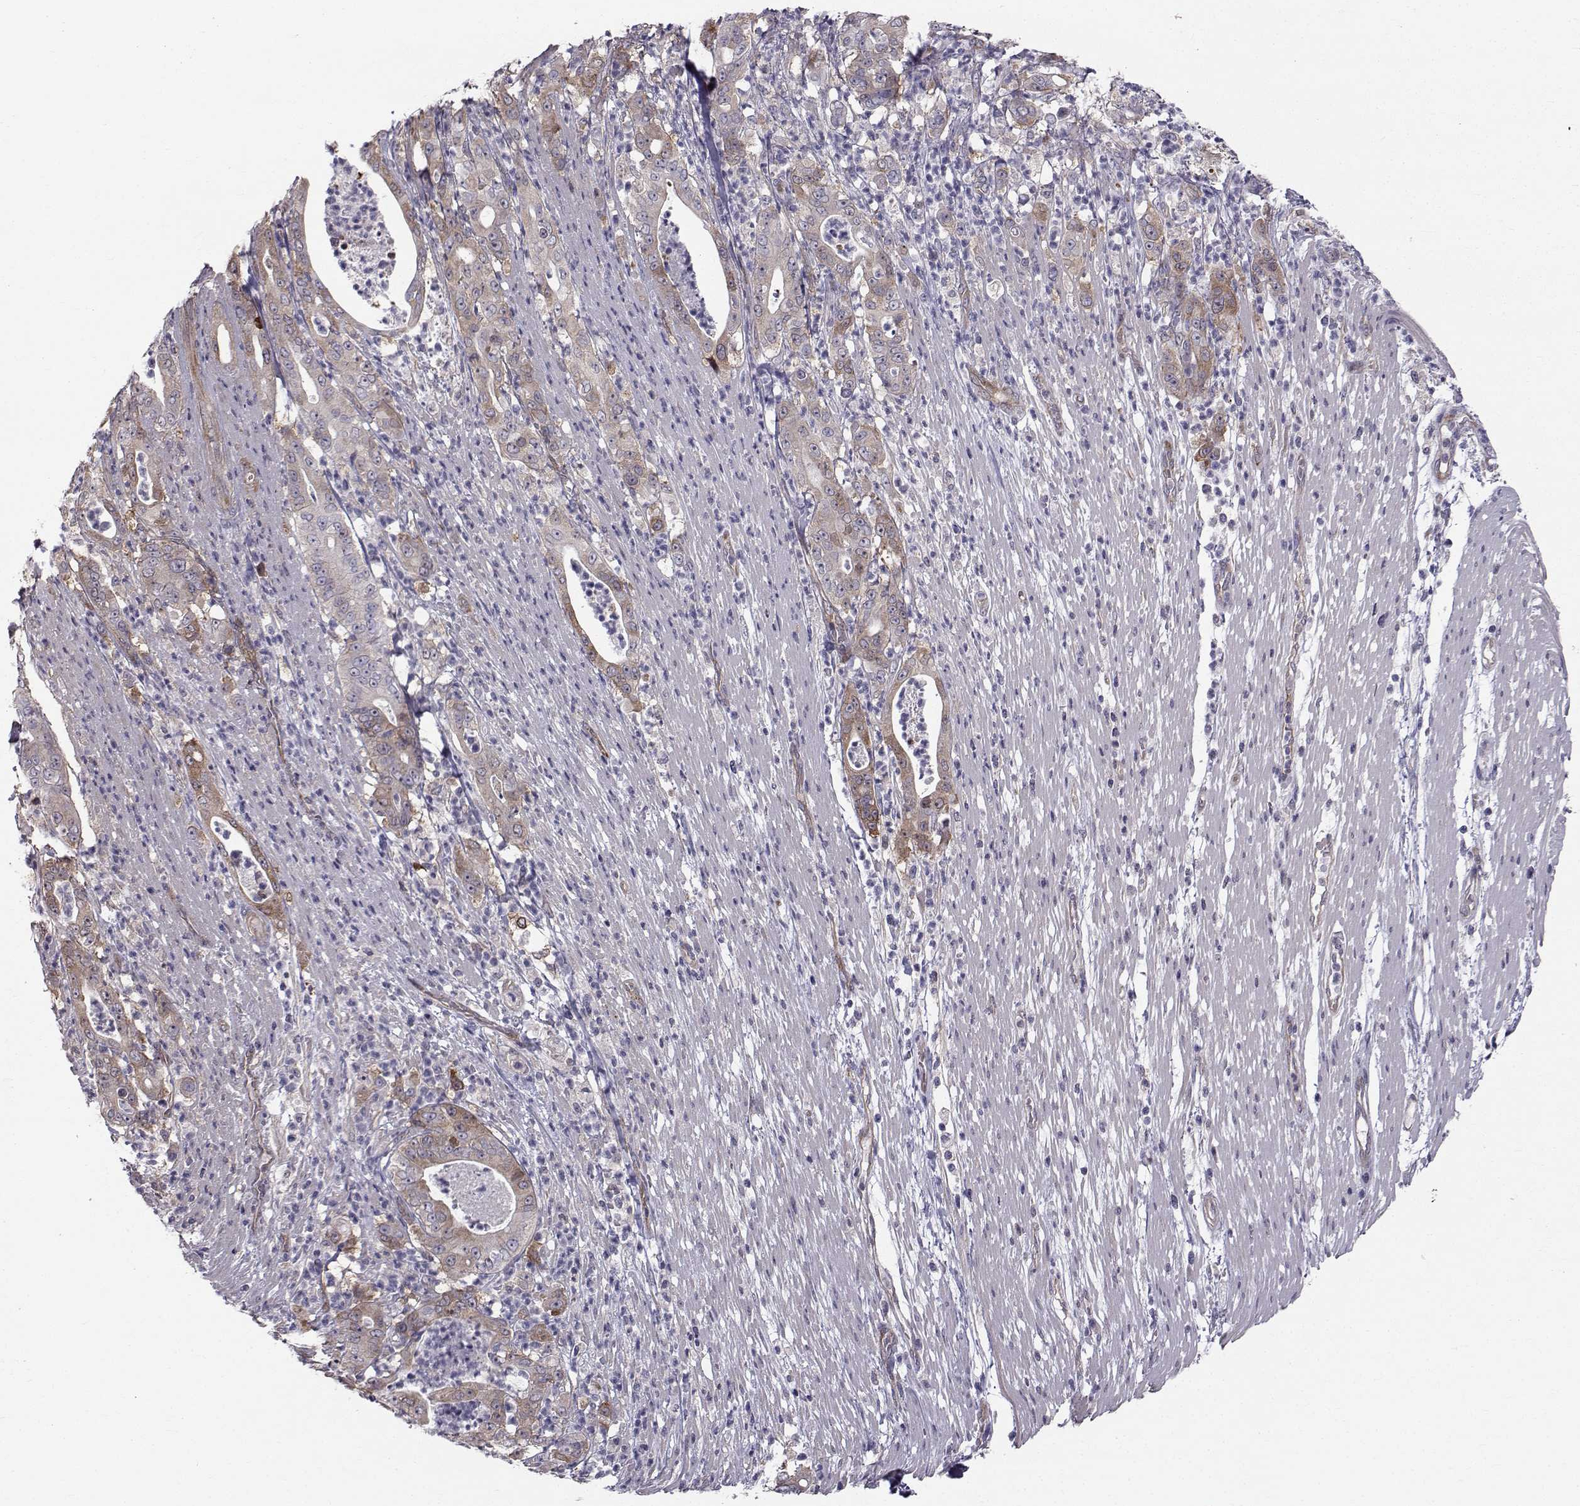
{"staining": {"intensity": "weak", "quantity": "25%-75%", "location": "cytoplasmic/membranous"}, "tissue": "pancreatic cancer", "cell_type": "Tumor cells", "image_type": "cancer", "snomed": [{"axis": "morphology", "description": "Adenocarcinoma, NOS"}, {"axis": "topography", "description": "Pancreas"}], "caption": "Pancreatic cancer (adenocarcinoma) was stained to show a protein in brown. There is low levels of weak cytoplasmic/membranous positivity in about 25%-75% of tumor cells.", "gene": "HSP90AB1", "patient": {"sex": "male", "age": 71}}